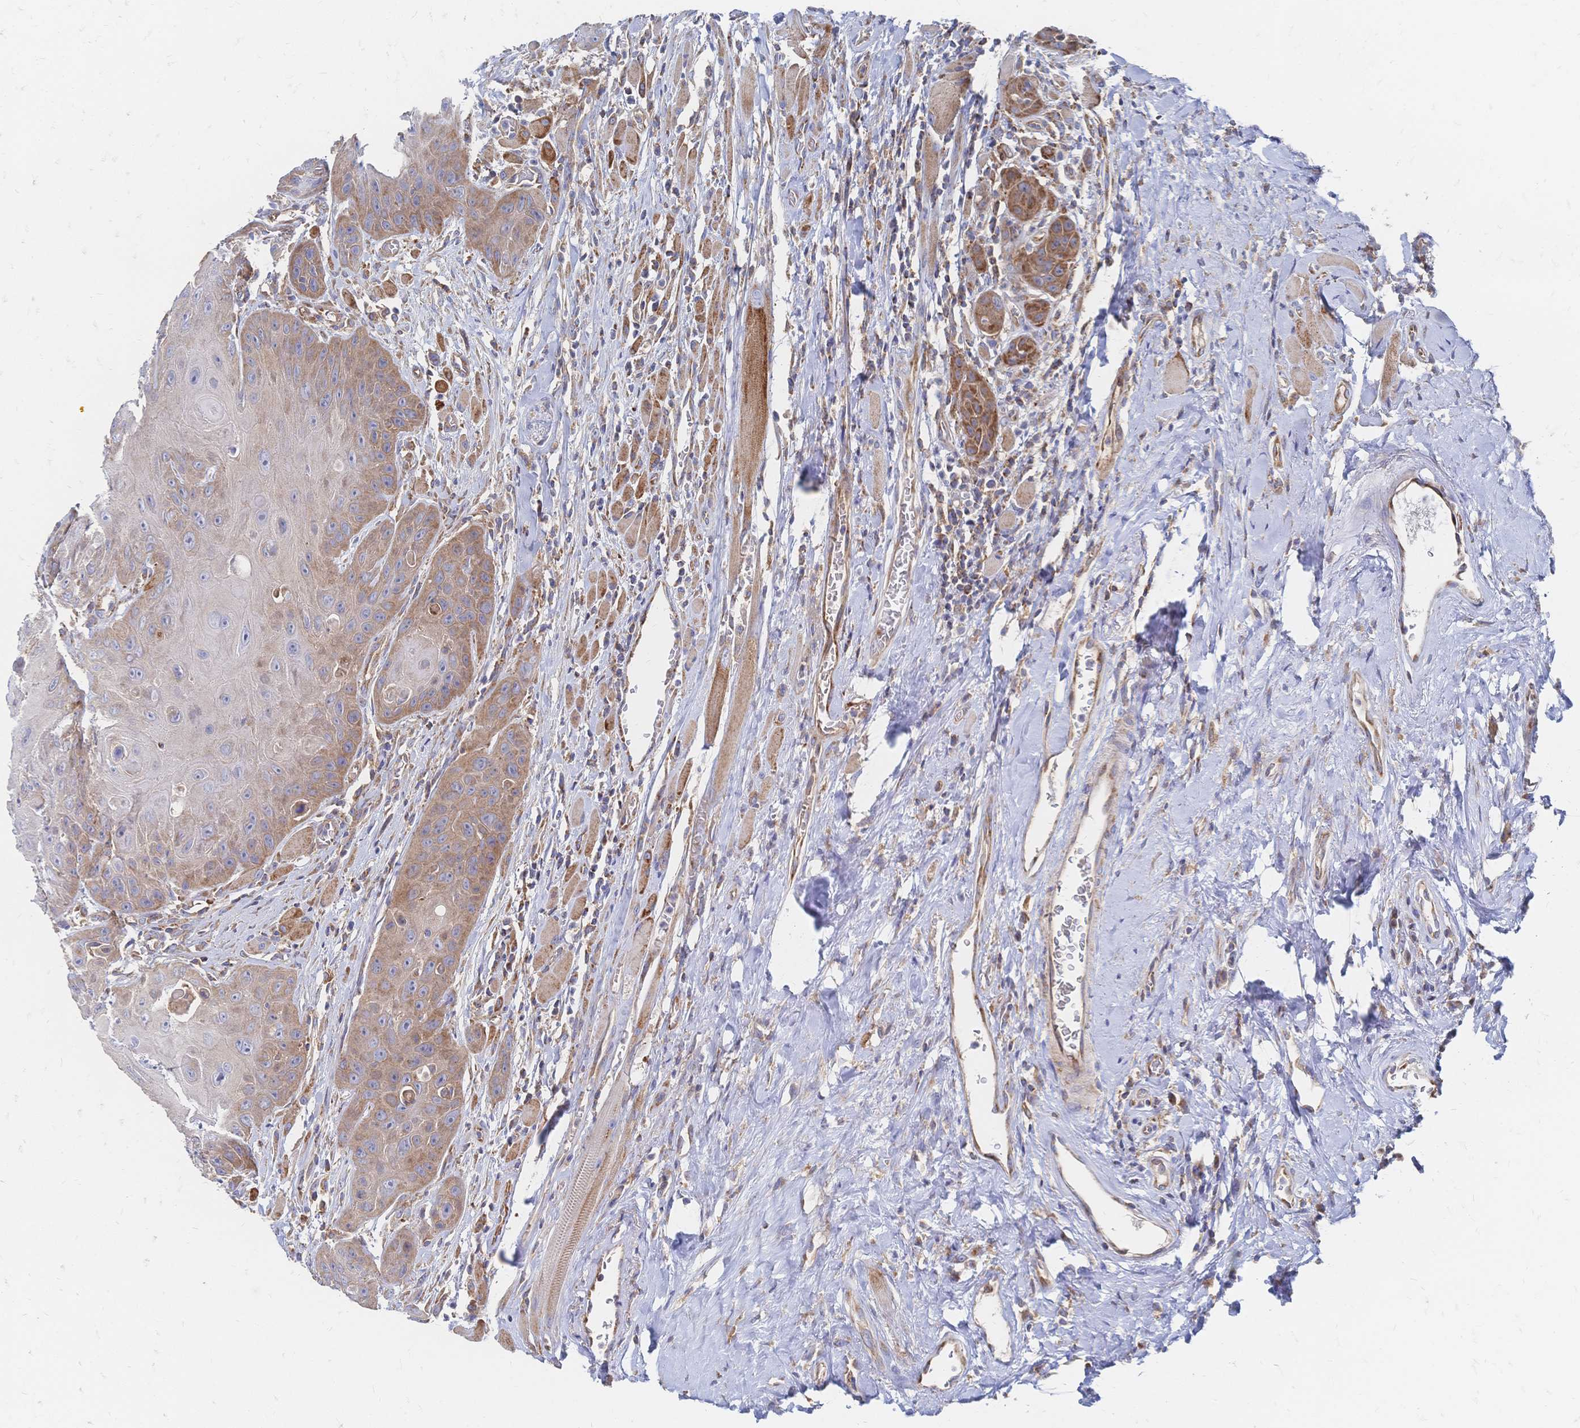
{"staining": {"intensity": "moderate", "quantity": "25%-75%", "location": "cytoplasmic/membranous"}, "tissue": "head and neck cancer", "cell_type": "Tumor cells", "image_type": "cancer", "snomed": [{"axis": "morphology", "description": "Squamous cell carcinoma, NOS"}, {"axis": "topography", "description": "Head-Neck"}], "caption": "DAB immunohistochemical staining of head and neck cancer exhibits moderate cytoplasmic/membranous protein positivity in approximately 25%-75% of tumor cells.", "gene": "SORBS1", "patient": {"sex": "female", "age": 59}}